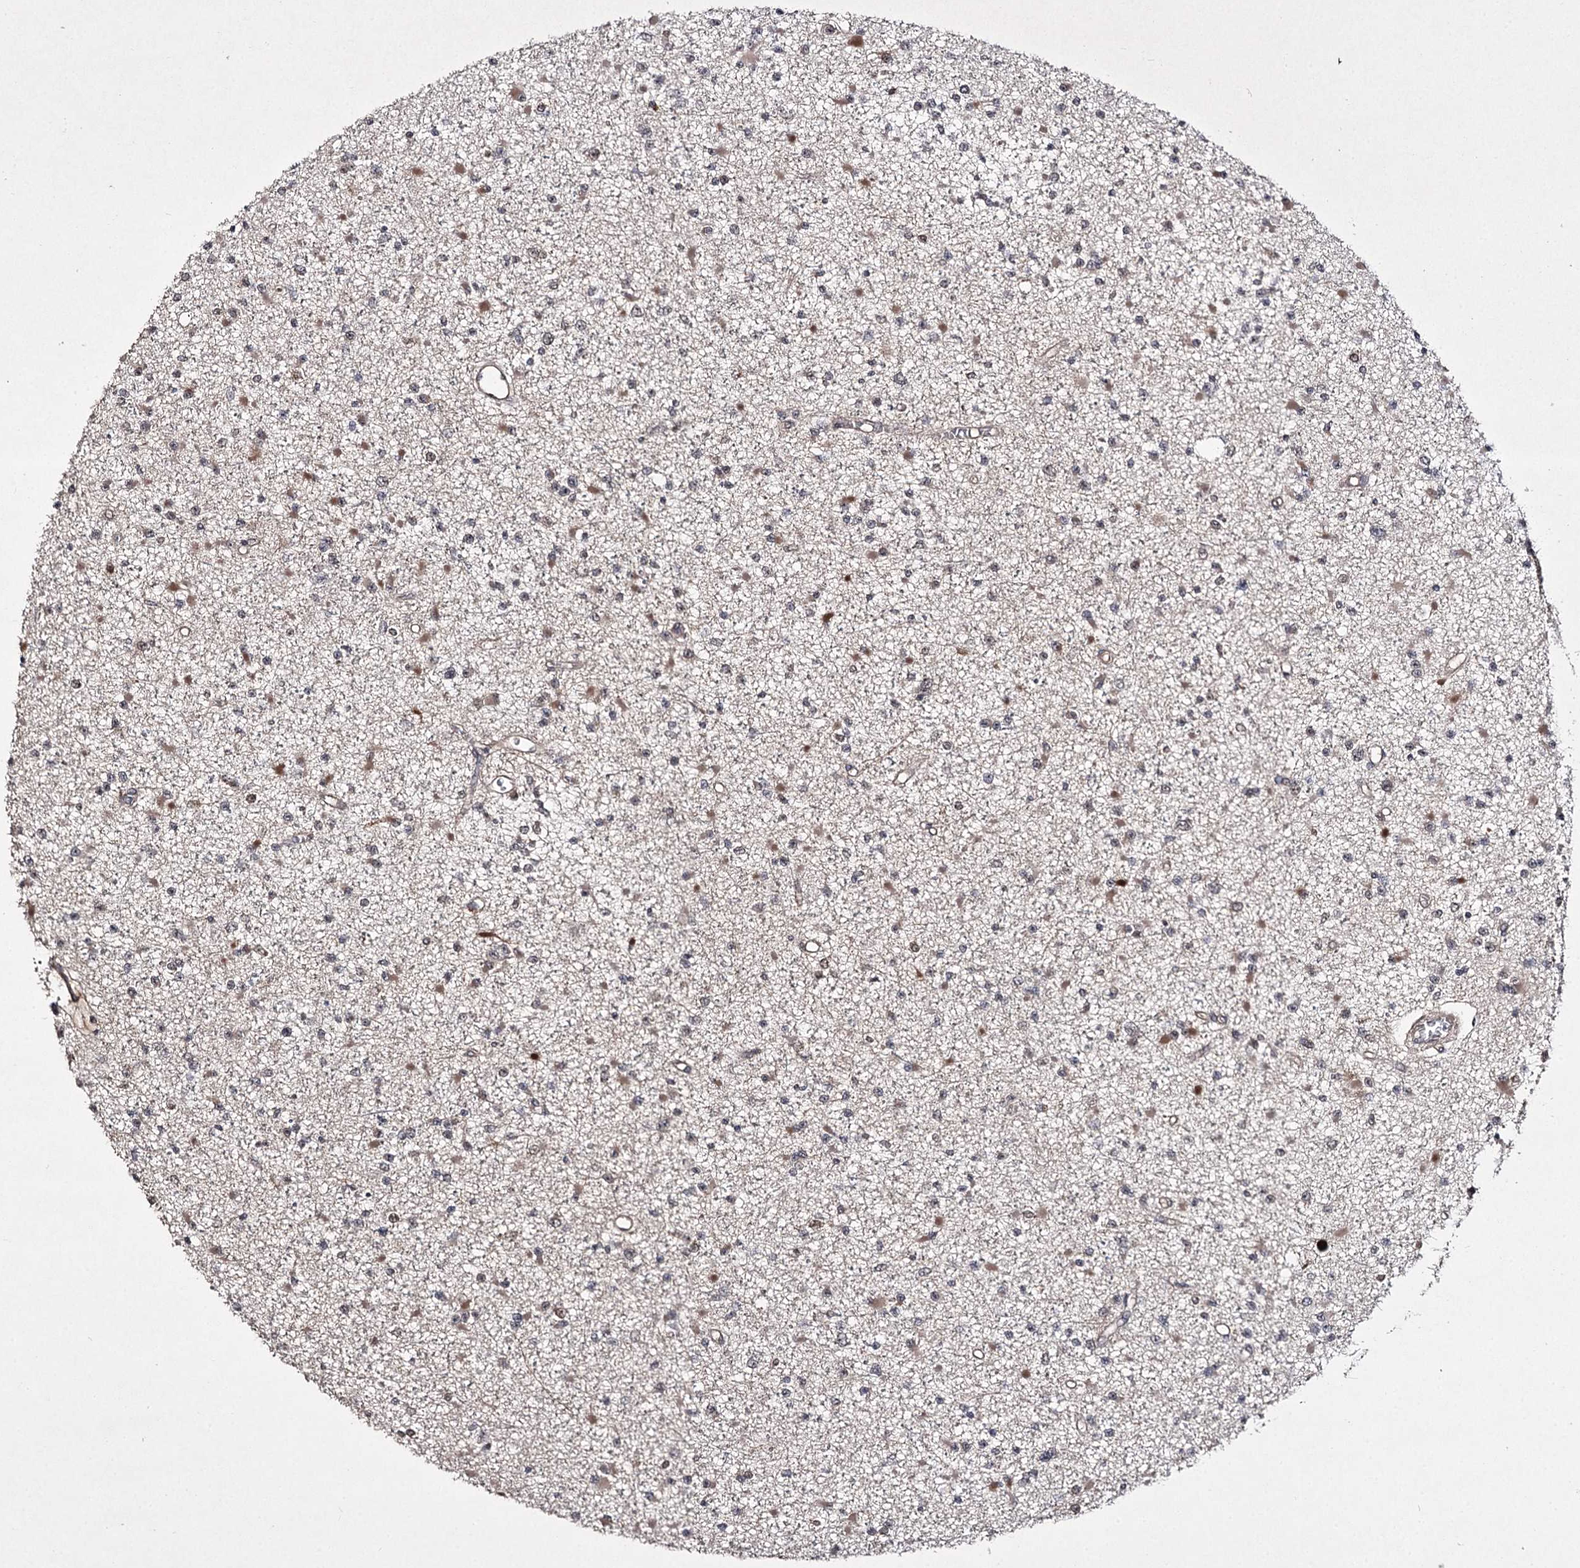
{"staining": {"intensity": "weak", "quantity": "<25%", "location": "nuclear"}, "tissue": "glioma", "cell_type": "Tumor cells", "image_type": "cancer", "snomed": [{"axis": "morphology", "description": "Glioma, malignant, Low grade"}, {"axis": "topography", "description": "Brain"}], "caption": "An immunohistochemistry photomicrograph of malignant low-grade glioma is shown. There is no staining in tumor cells of malignant low-grade glioma.", "gene": "CCDC59", "patient": {"sex": "female", "age": 22}}